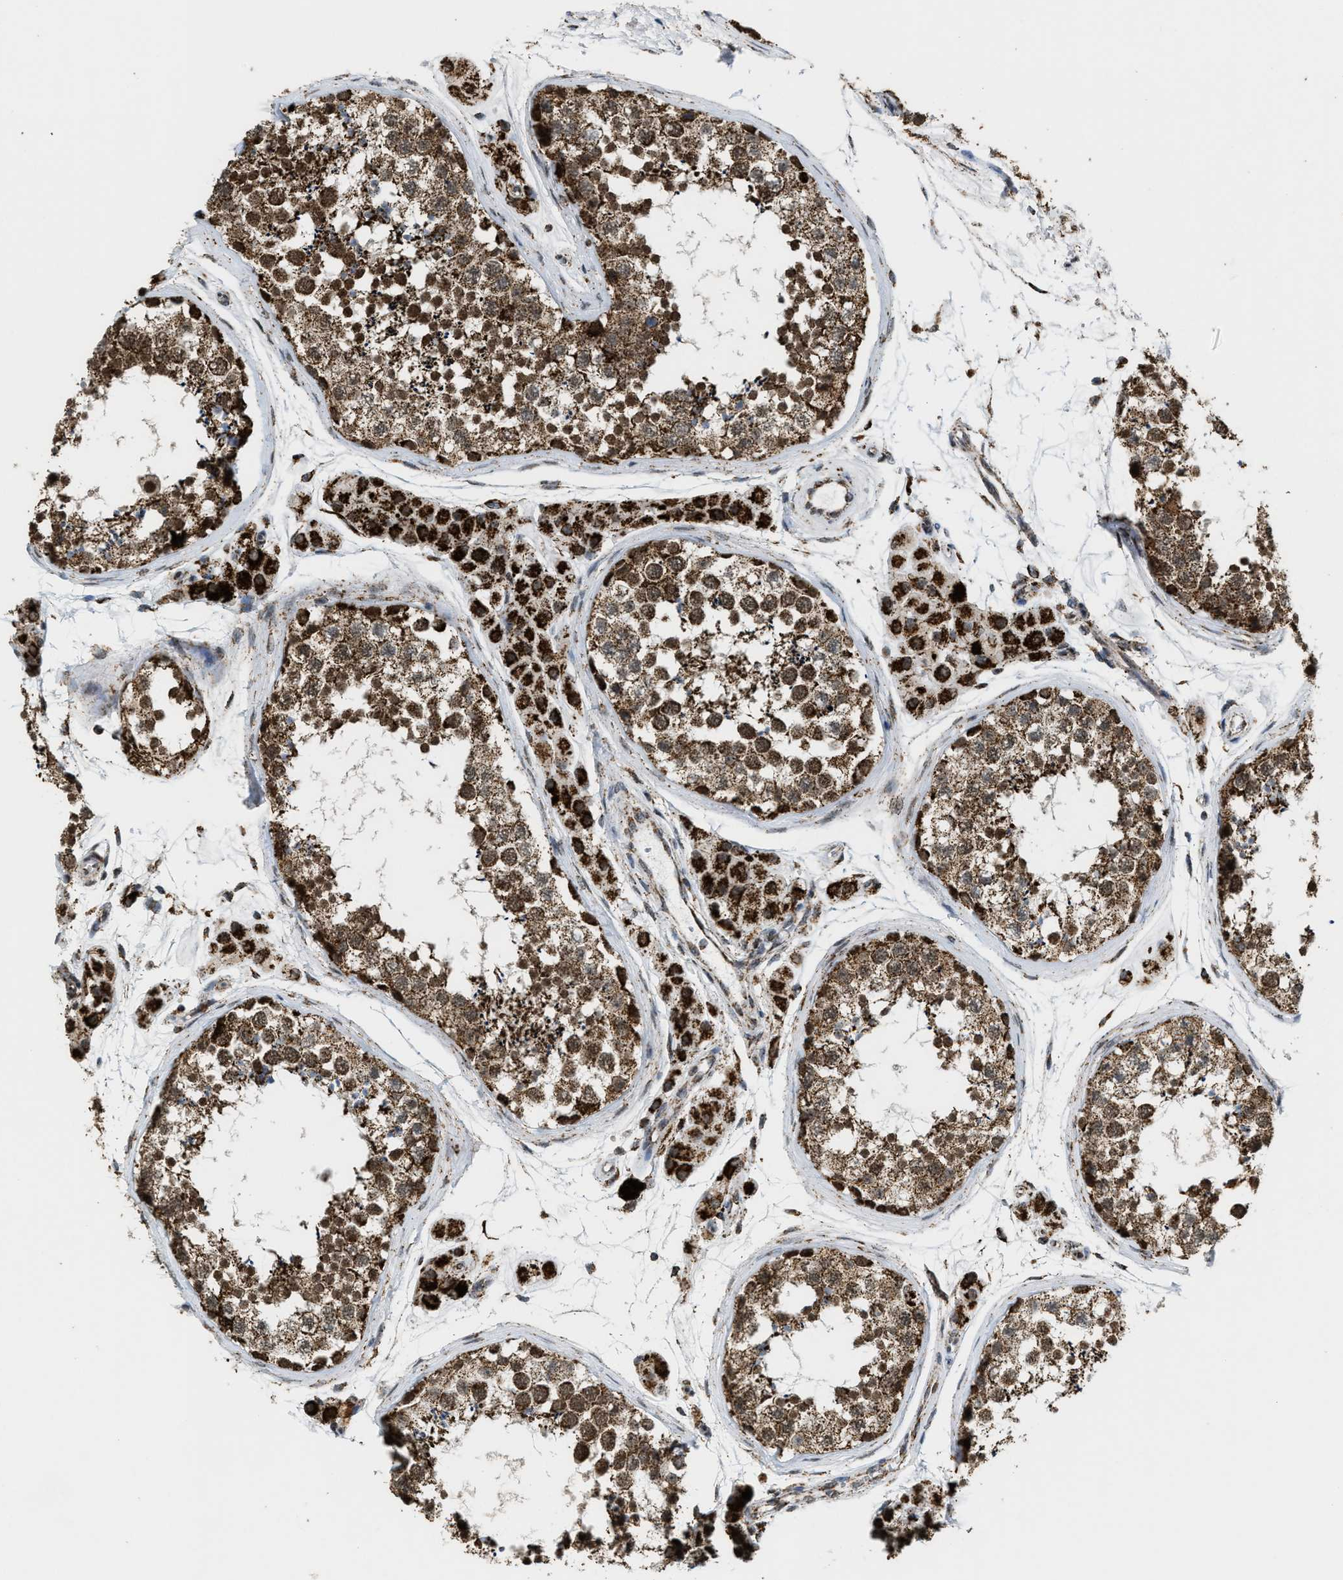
{"staining": {"intensity": "strong", "quantity": ">75%", "location": "cytoplasmic/membranous"}, "tissue": "testis", "cell_type": "Cells in seminiferous ducts", "image_type": "normal", "snomed": [{"axis": "morphology", "description": "Normal tissue, NOS"}, {"axis": "topography", "description": "Testis"}], "caption": "Testis stained with DAB (3,3'-diaminobenzidine) immunohistochemistry (IHC) shows high levels of strong cytoplasmic/membranous positivity in approximately >75% of cells in seminiferous ducts.", "gene": "HIBADH", "patient": {"sex": "male", "age": 56}}